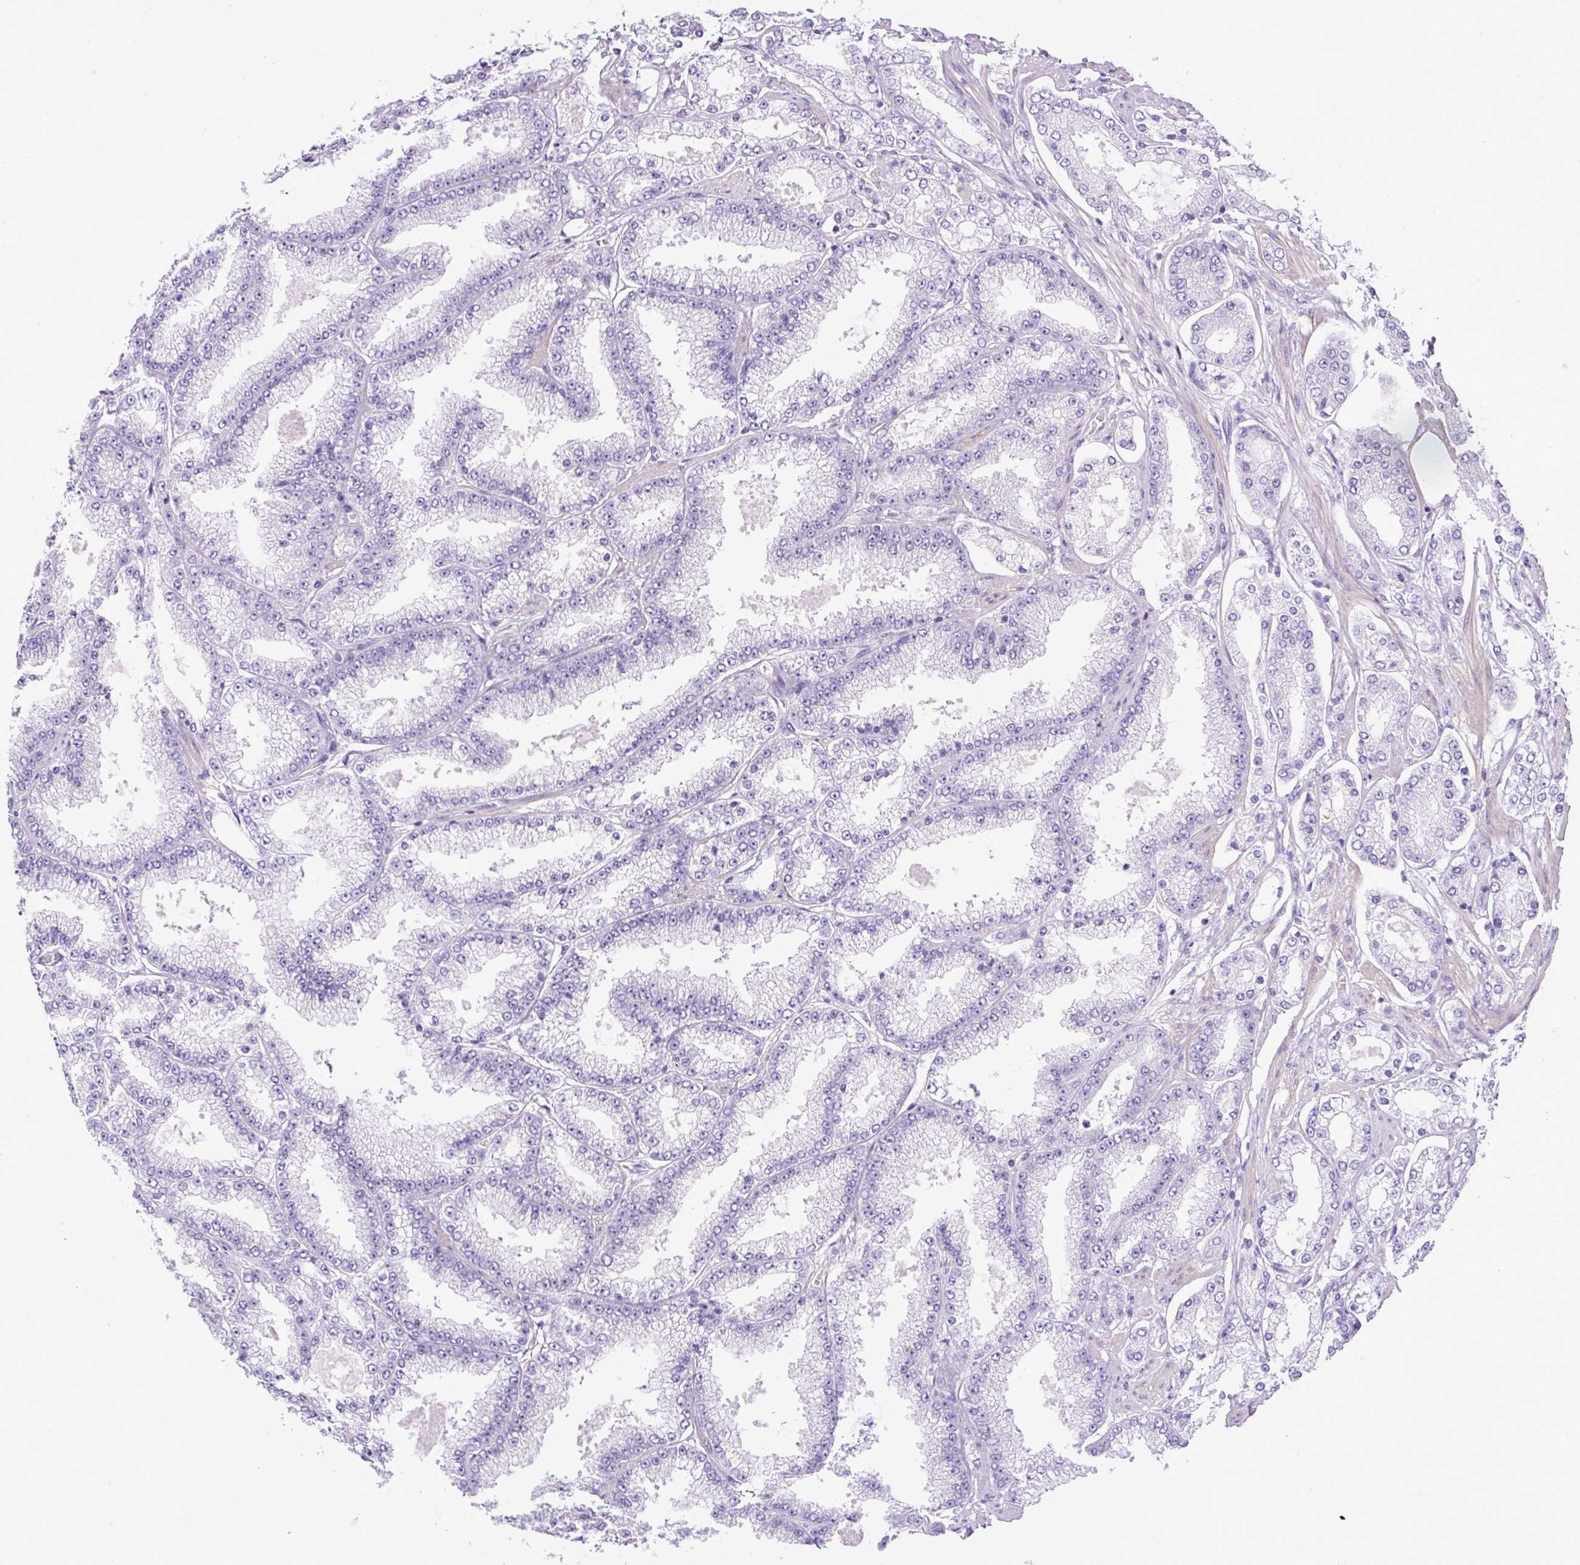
{"staining": {"intensity": "negative", "quantity": "none", "location": "none"}, "tissue": "prostate cancer", "cell_type": "Tumor cells", "image_type": "cancer", "snomed": [{"axis": "morphology", "description": "Adenocarcinoma, High grade"}, {"axis": "topography", "description": "Prostate"}], "caption": "IHC micrograph of neoplastic tissue: human prostate cancer (adenocarcinoma (high-grade)) stained with DAB (3,3'-diaminobenzidine) displays no significant protein staining in tumor cells.", "gene": "NPTN", "patient": {"sex": "male", "age": 68}}